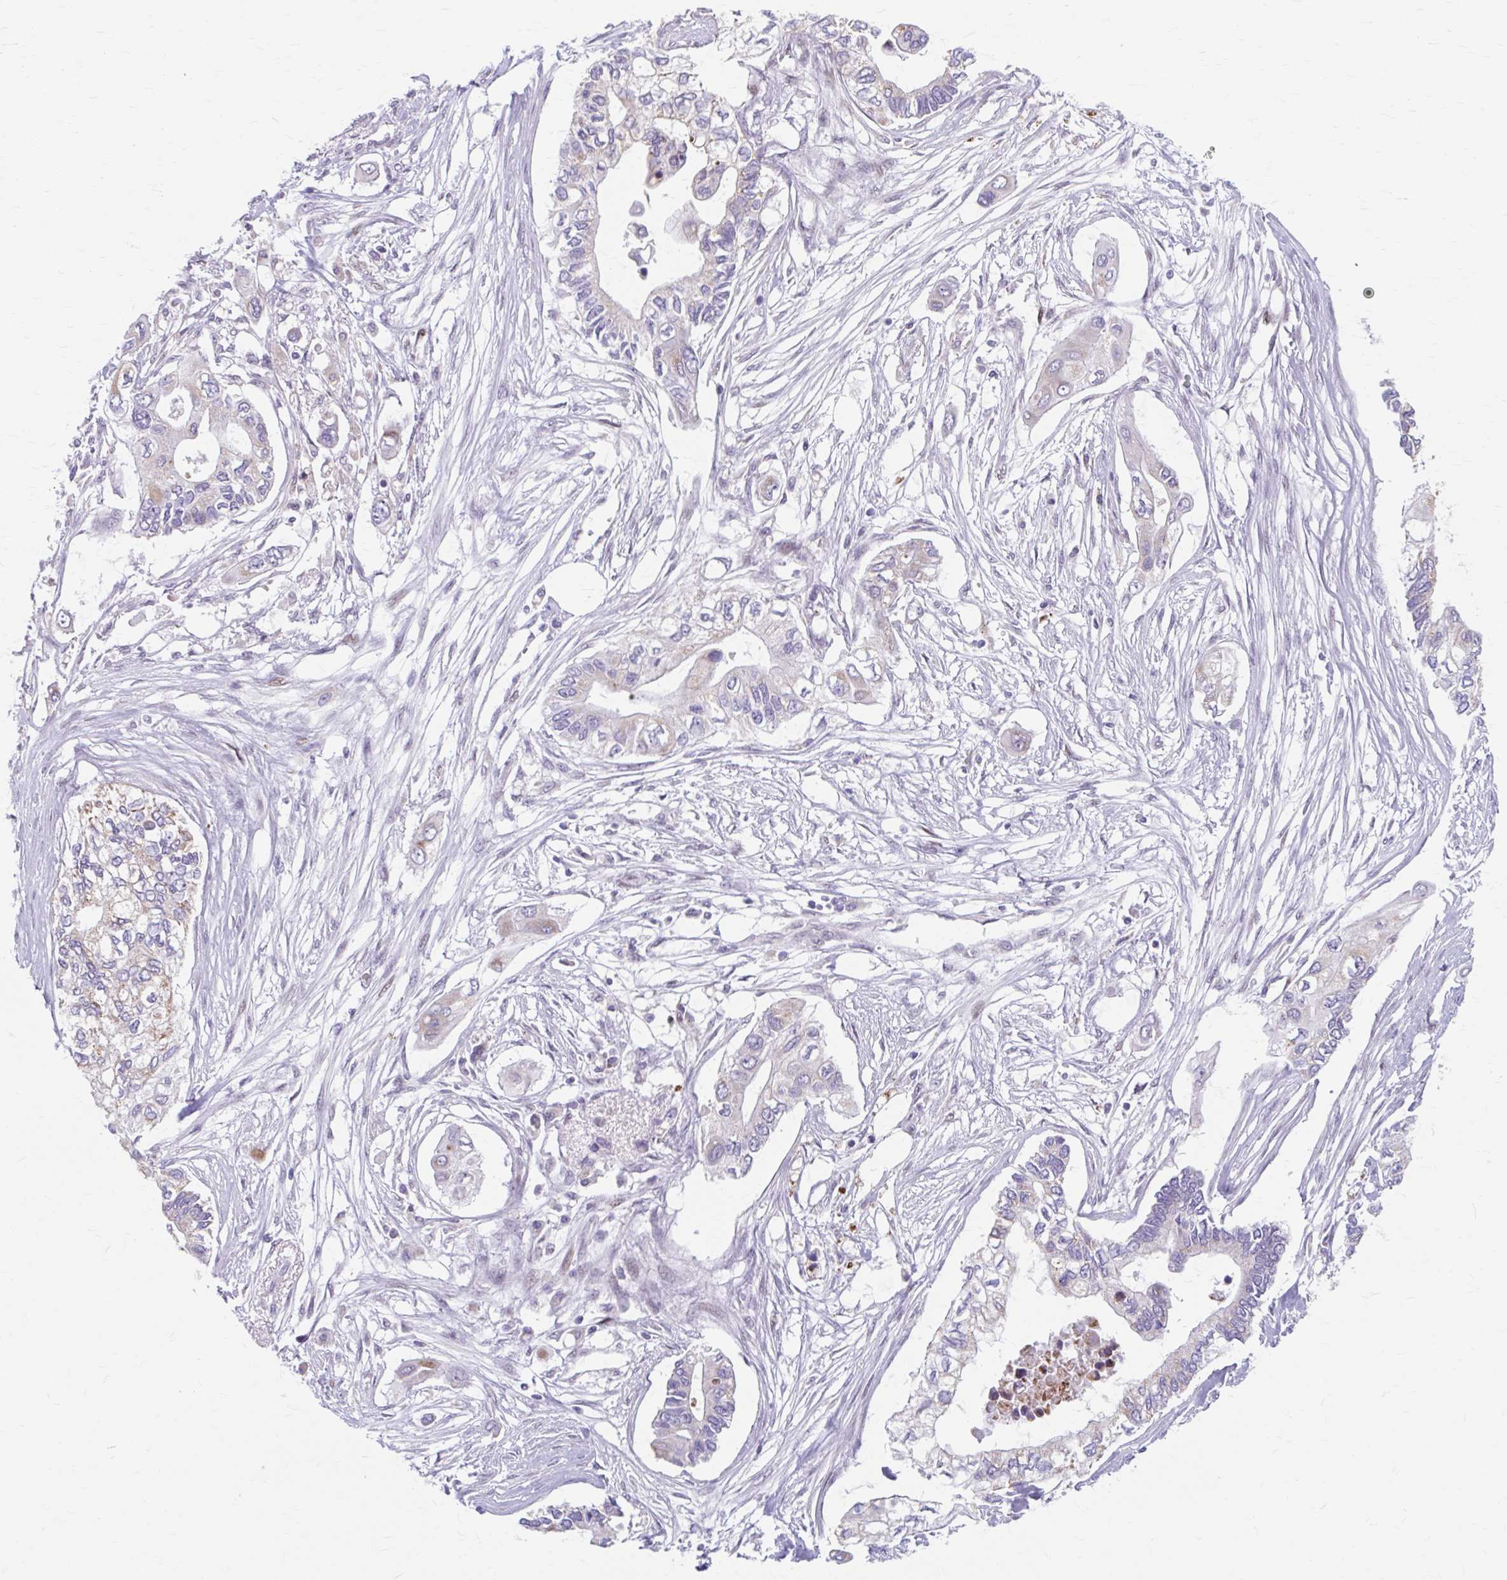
{"staining": {"intensity": "weak", "quantity": "<25%", "location": "cytoplasmic/membranous"}, "tissue": "pancreatic cancer", "cell_type": "Tumor cells", "image_type": "cancer", "snomed": [{"axis": "morphology", "description": "Adenocarcinoma, NOS"}, {"axis": "topography", "description": "Pancreas"}], "caption": "A high-resolution image shows immunohistochemistry (IHC) staining of pancreatic cancer (adenocarcinoma), which reveals no significant expression in tumor cells.", "gene": "BEAN1", "patient": {"sex": "female", "age": 63}}